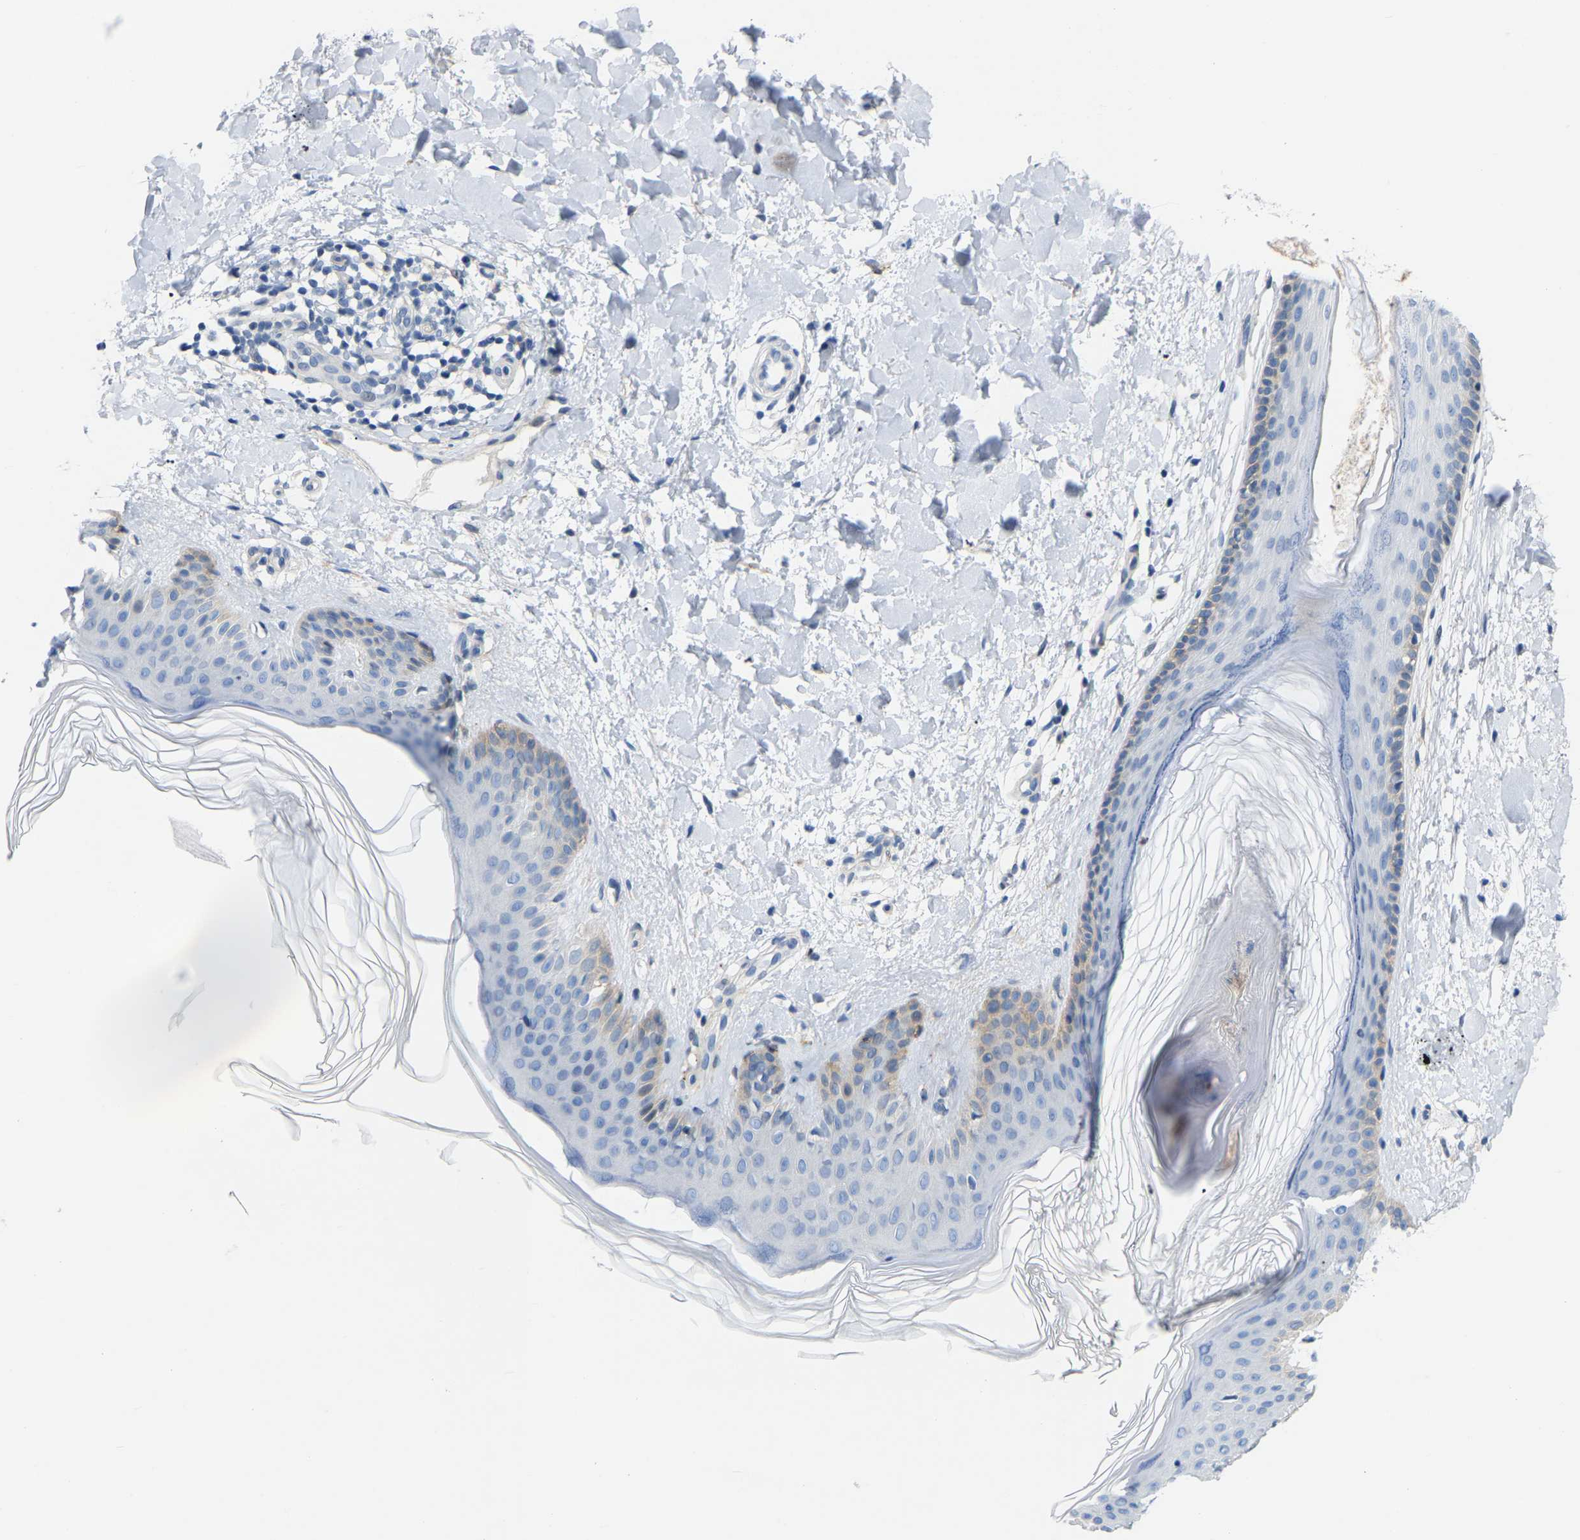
{"staining": {"intensity": "negative", "quantity": "none", "location": "none"}, "tissue": "skin", "cell_type": "Fibroblasts", "image_type": "normal", "snomed": [{"axis": "morphology", "description": "Normal tissue, NOS"}, {"axis": "morphology", "description": "Malignant melanoma, Metastatic site"}, {"axis": "topography", "description": "Skin"}], "caption": "There is no significant staining in fibroblasts of skin. (Brightfield microscopy of DAB IHC at high magnification).", "gene": "ABTB2", "patient": {"sex": "male", "age": 41}}